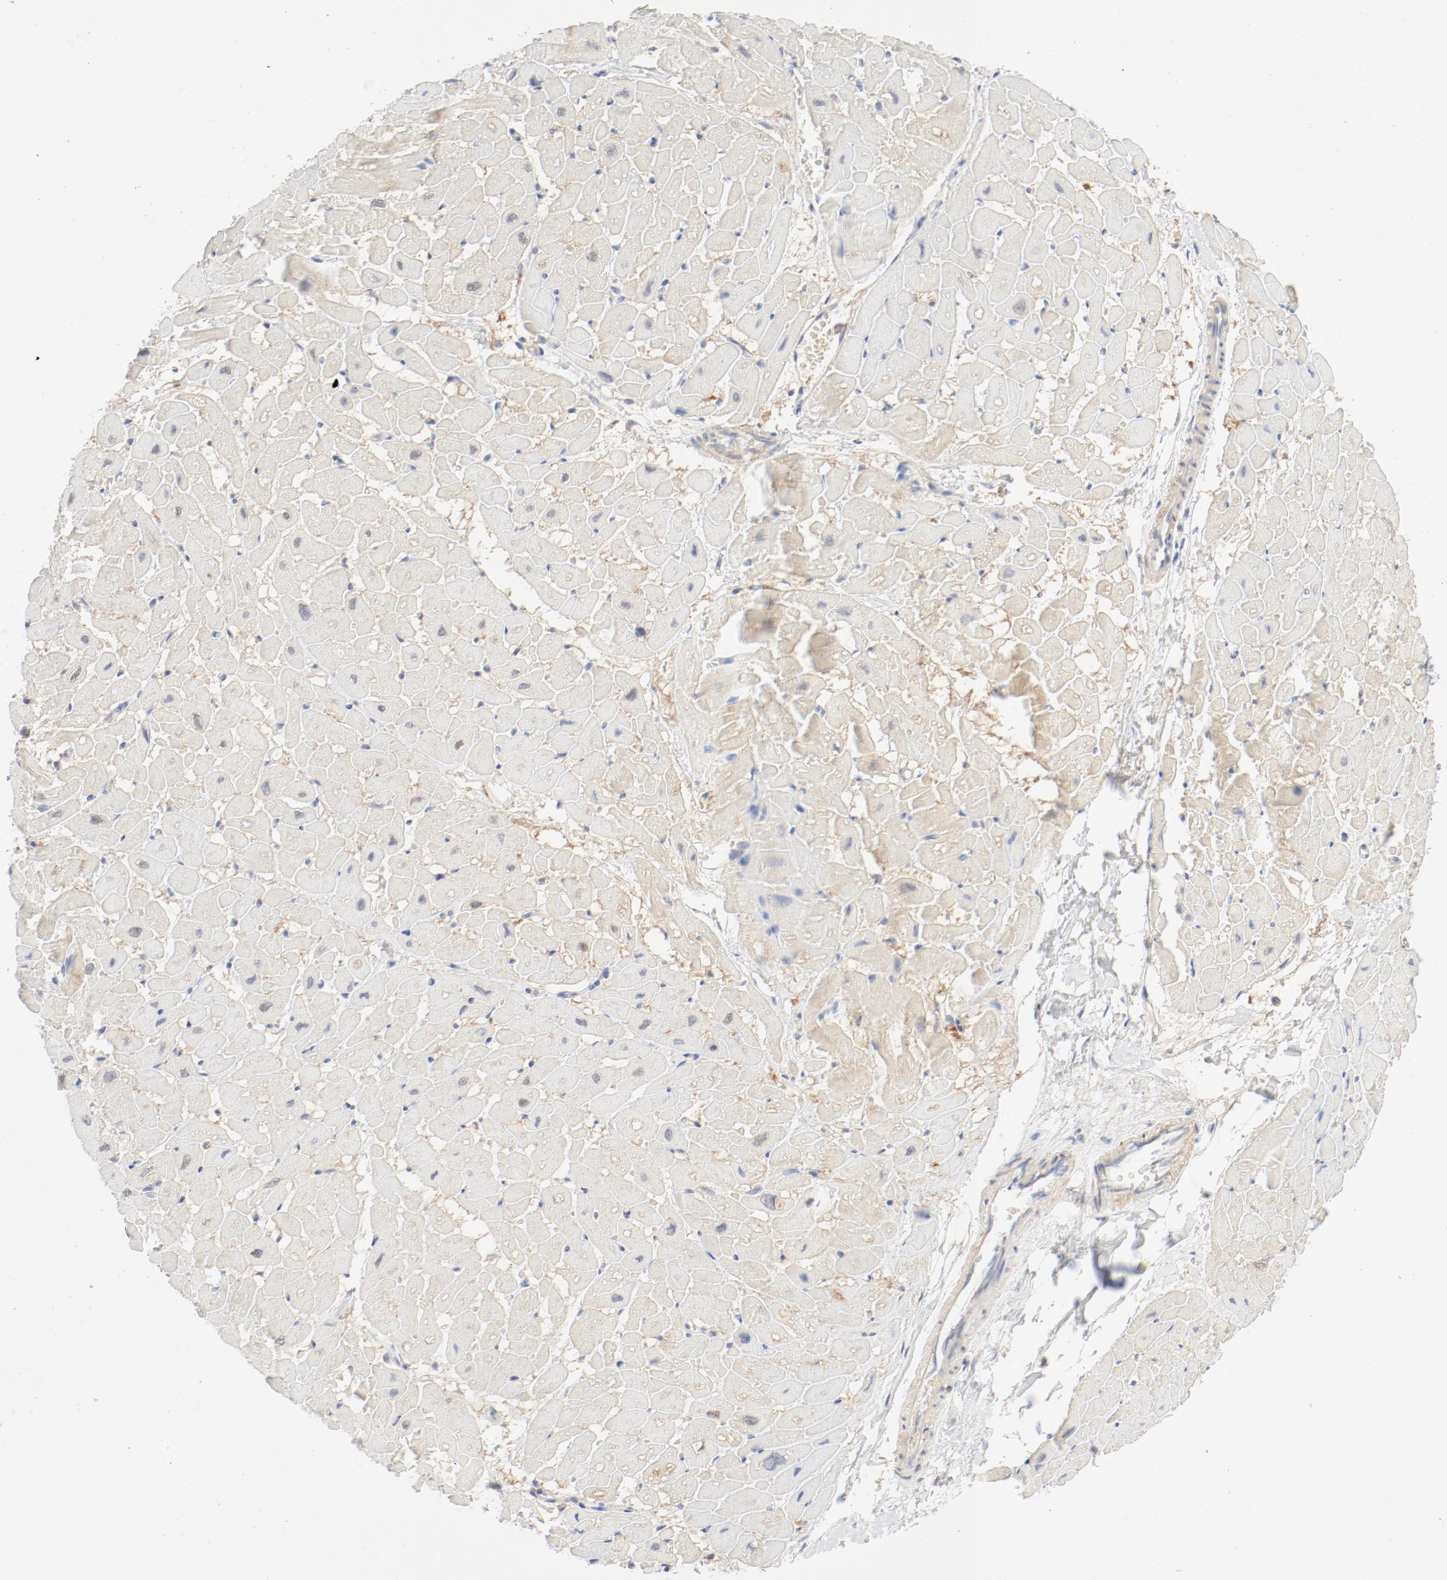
{"staining": {"intensity": "weak", "quantity": "25%-75%", "location": "cytoplasmic/membranous"}, "tissue": "heart muscle", "cell_type": "Cardiomyocytes", "image_type": "normal", "snomed": [{"axis": "morphology", "description": "Normal tissue, NOS"}, {"axis": "topography", "description": "Heart"}], "caption": "Human heart muscle stained for a protein (brown) shows weak cytoplasmic/membranous positive staining in approximately 25%-75% of cardiomyocytes.", "gene": "PGM1", "patient": {"sex": "male", "age": 45}}